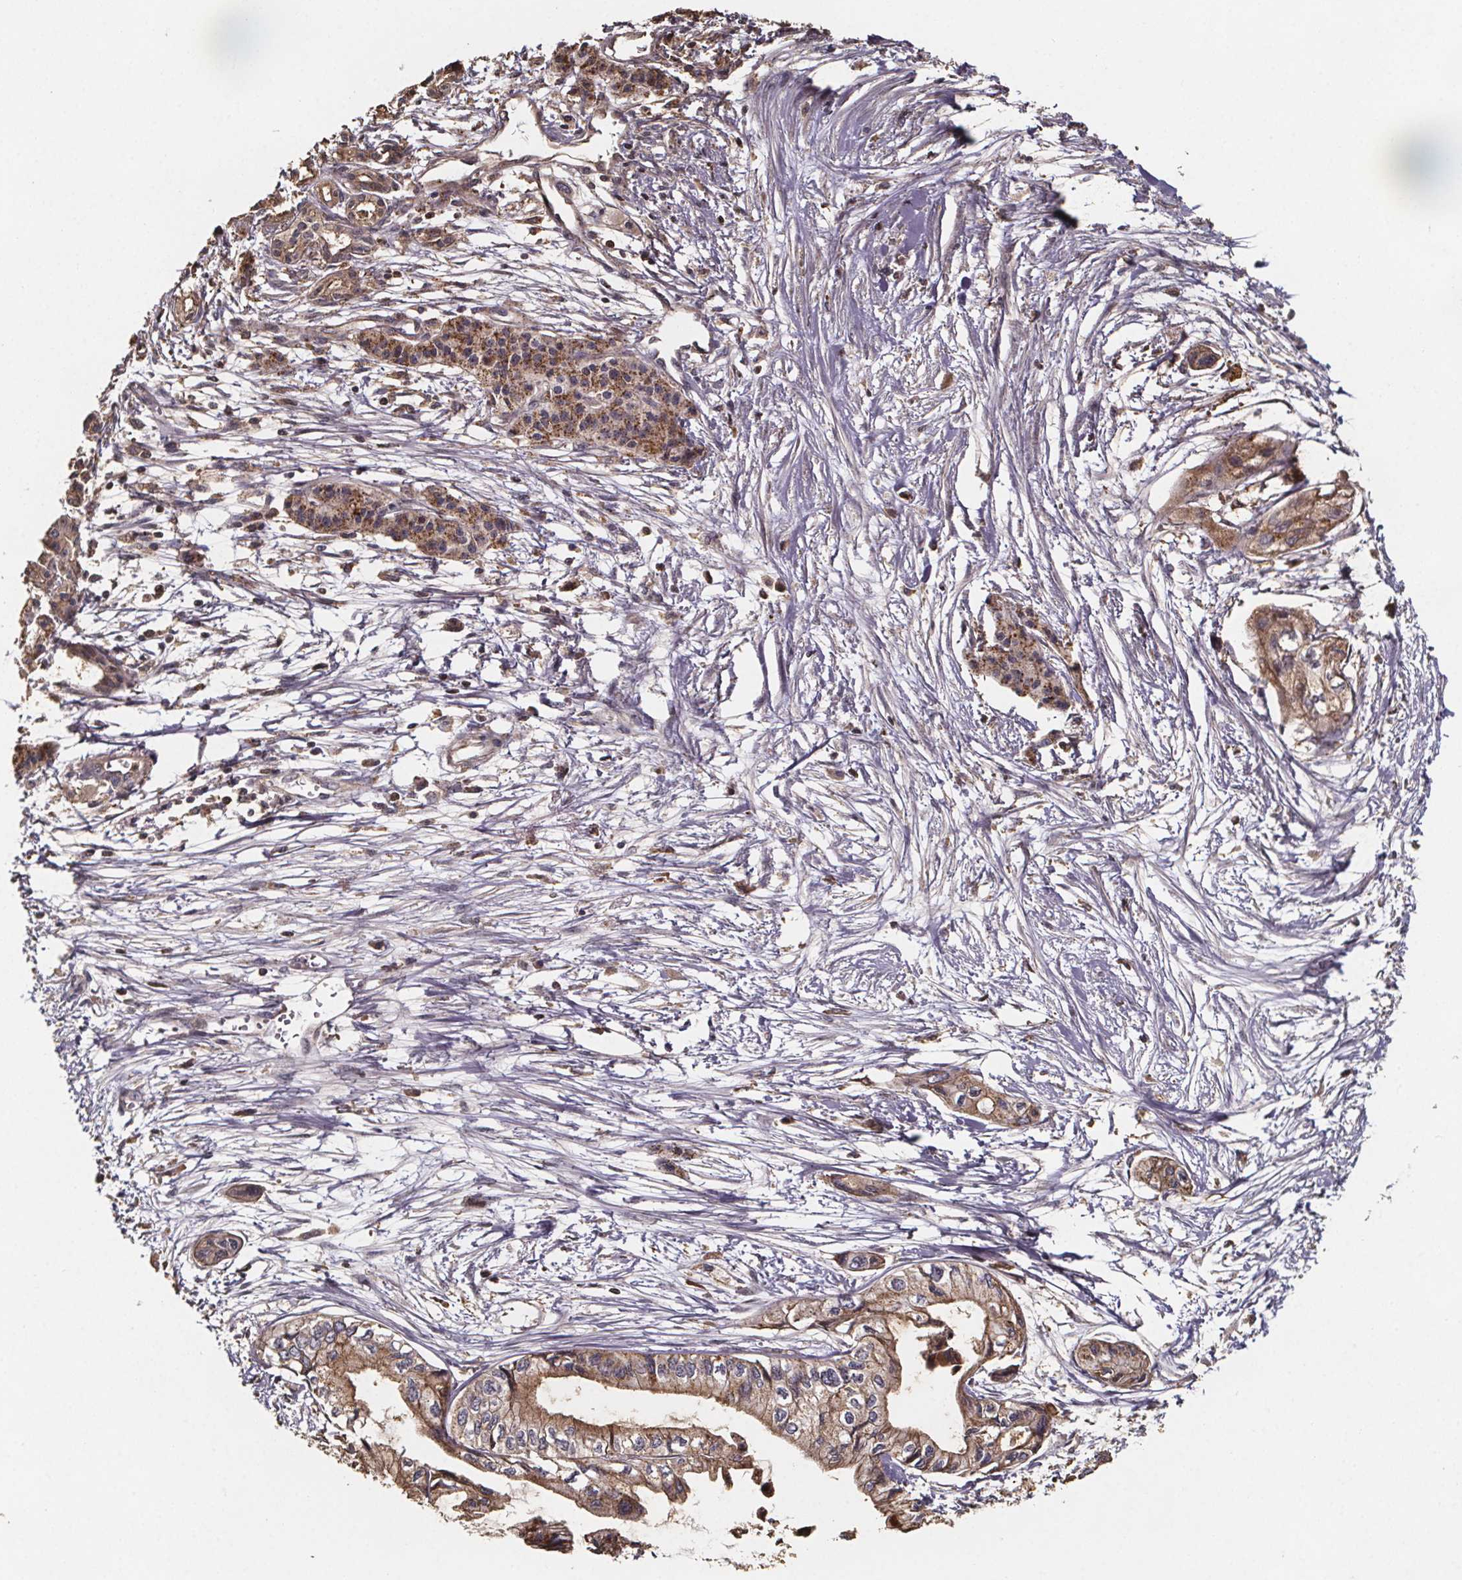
{"staining": {"intensity": "moderate", "quantity": "25%-75%", "location": "cytoplasmic/membranous"}, "tissue": "pancreatic cancer", "cell_type": "Tumor cells", "image_type": "cancer", "snomed": [{"axis": "morphology", "description": "Adenocarcinoma, NOS"}, {"axis": "topography", "description": "Pancreas"}], "caption": "The micrograph reveals a brown stain indicating the presence of a protein in the cytoplasmic/membranous of tumor cells in adenocarcinoma (pancreatic).", "gene": "ZNF879", "patient": {"sex": "female", "age": 76}}